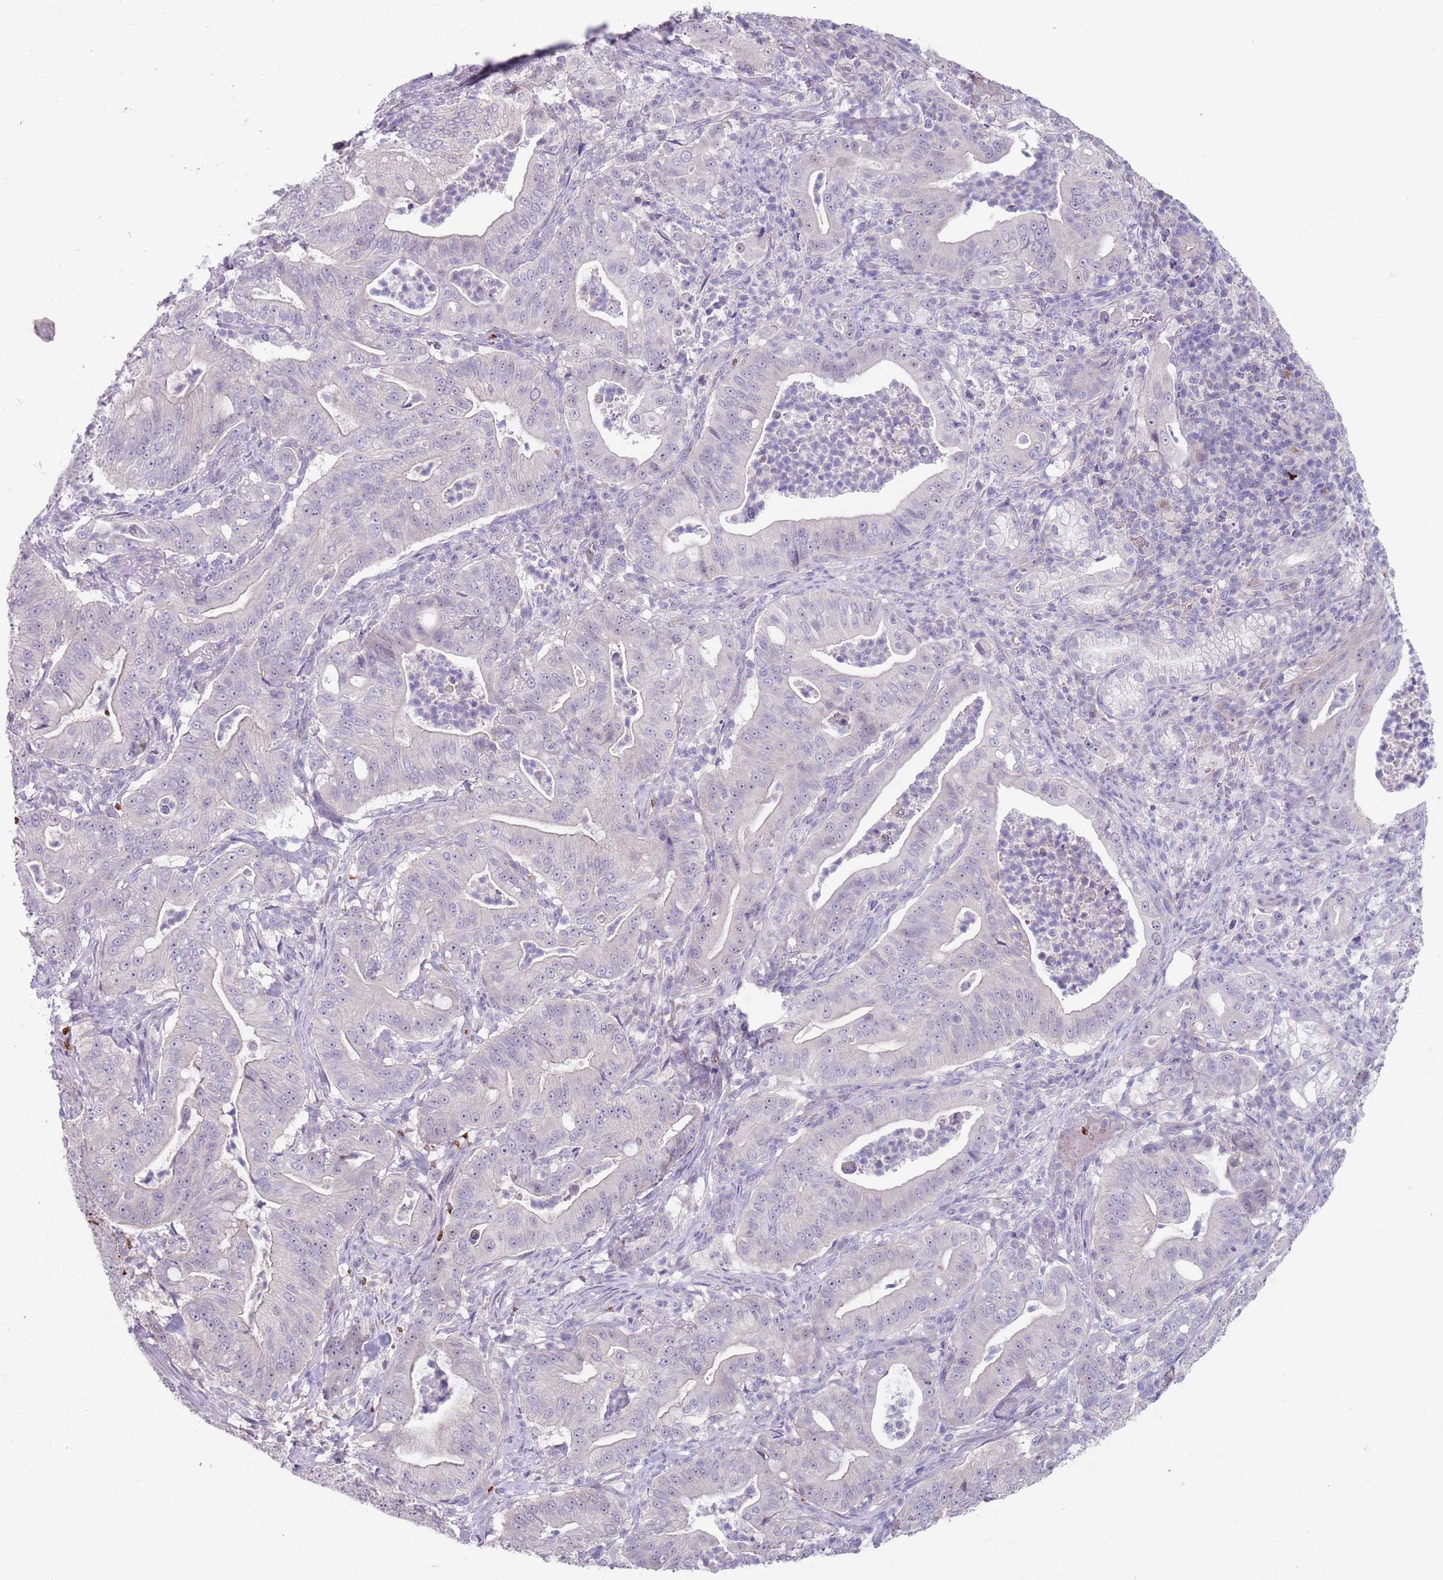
{"staining": {"intensity": "negative", "quantity": "none", "location": "none"}, "tissue": "pancreatic cancer", "cell_type": "Tumor cells", "image_type": "cancer", "snomed": [{"axis": "morphology", "description": "Adenocarcinoma, NOS"}, {"axis": "topography", "description": "Pancreas"}], "caption": "DAB (3,3'-diaminobenzidine) immunohistochemical staining of pancreatic cancer displays no significant positivity in tumor cells.", "gene": "ZNF14", "patient": {"sex": "male", "age": 71}}